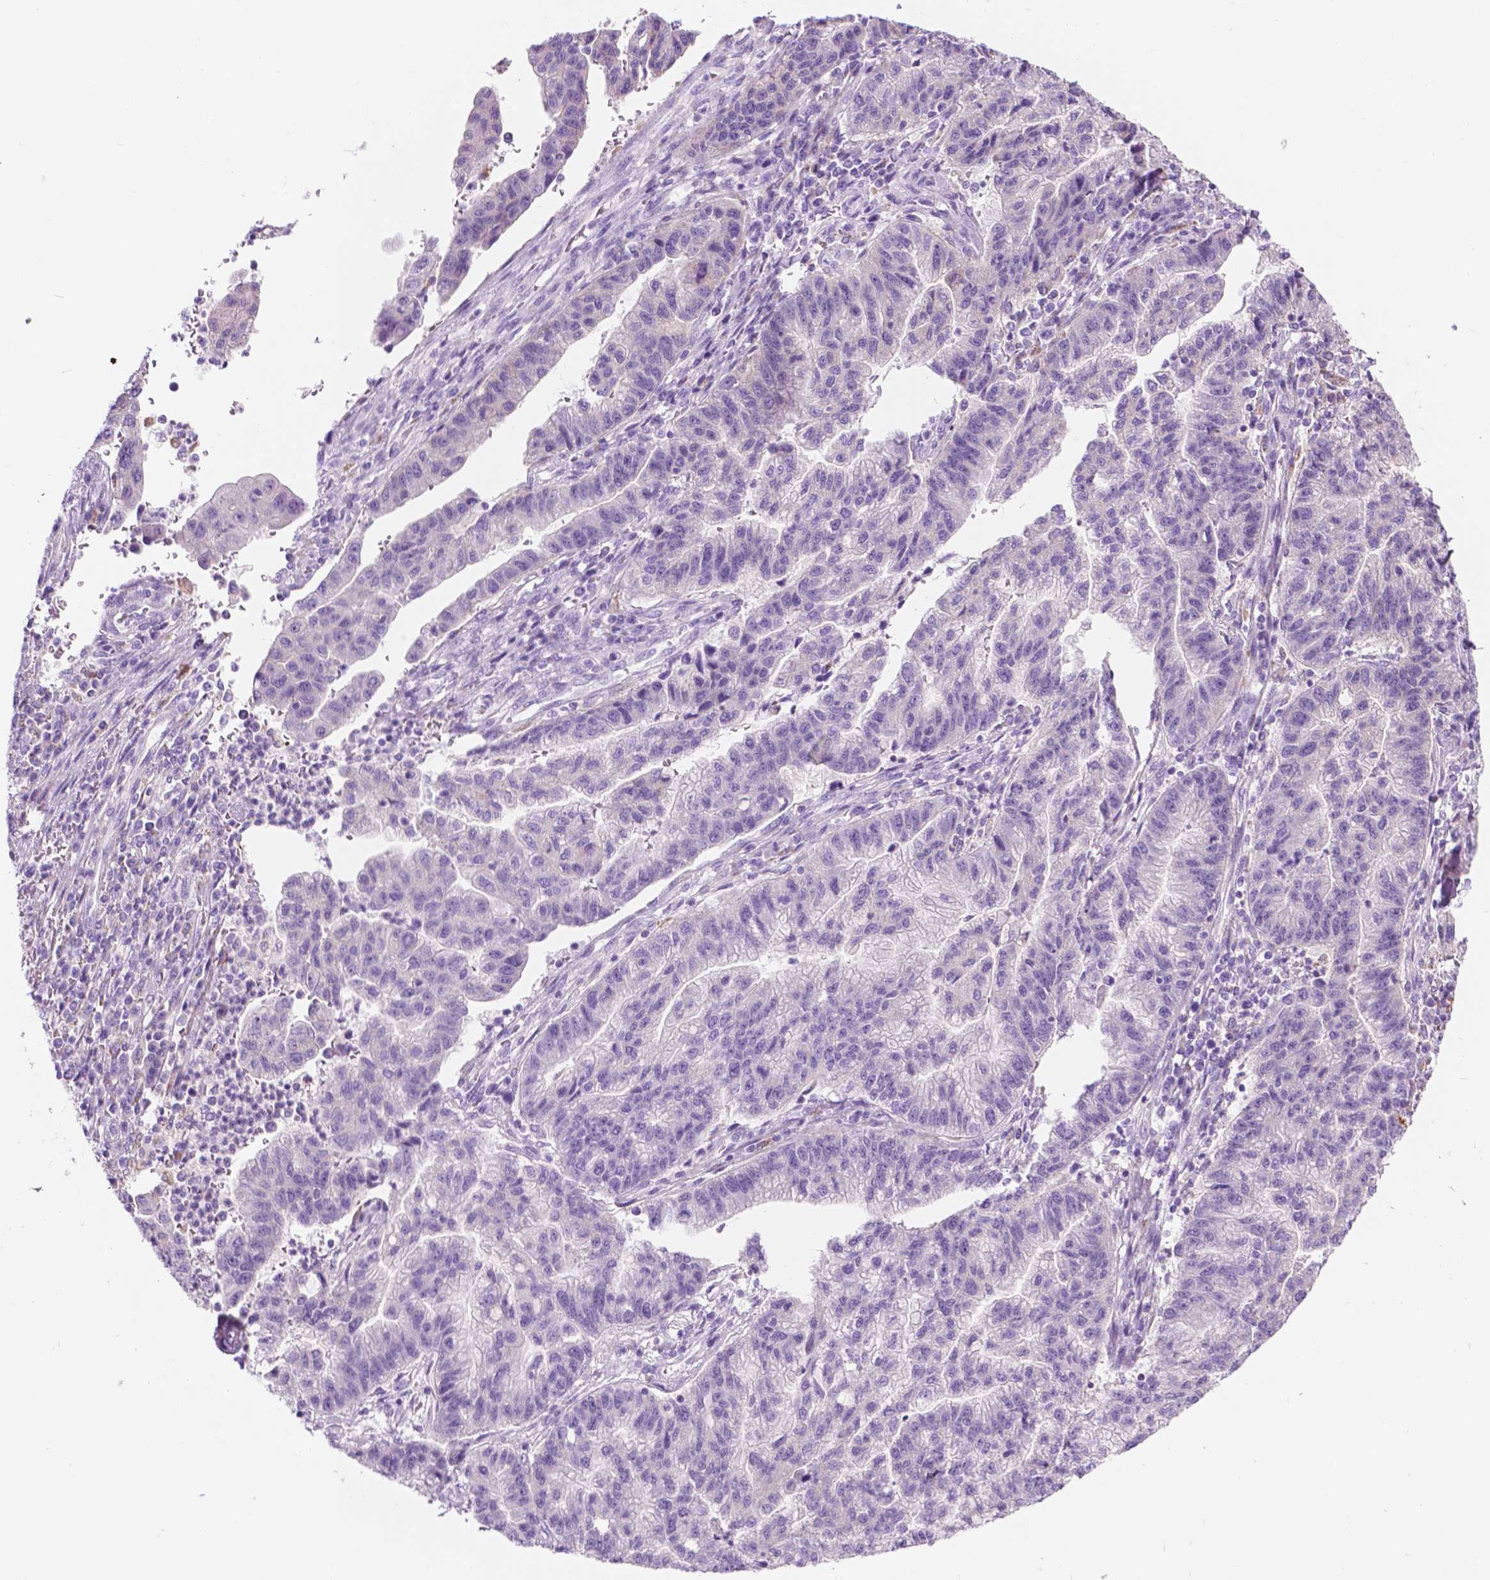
{"staining": {"intensity": "negative", "quantity": "none", "location": "none"}, "tissue": "stomach cancer", "cell_type": "Tumor cells", "image_type": "cancer", "snomed": [{"axis": "morphology", "description": "Adenocarcinoma, NOS"}, {"axis": "topography", "description": "Stomach"}], "caption": "Stomach cancer (adenocarcinoma) stained for a protein using immunohistochemistry (IHC) exhibits no staining tumor cells.", "gene": "NOS1AP", "patient": {"sex": "male", "age": 83}}